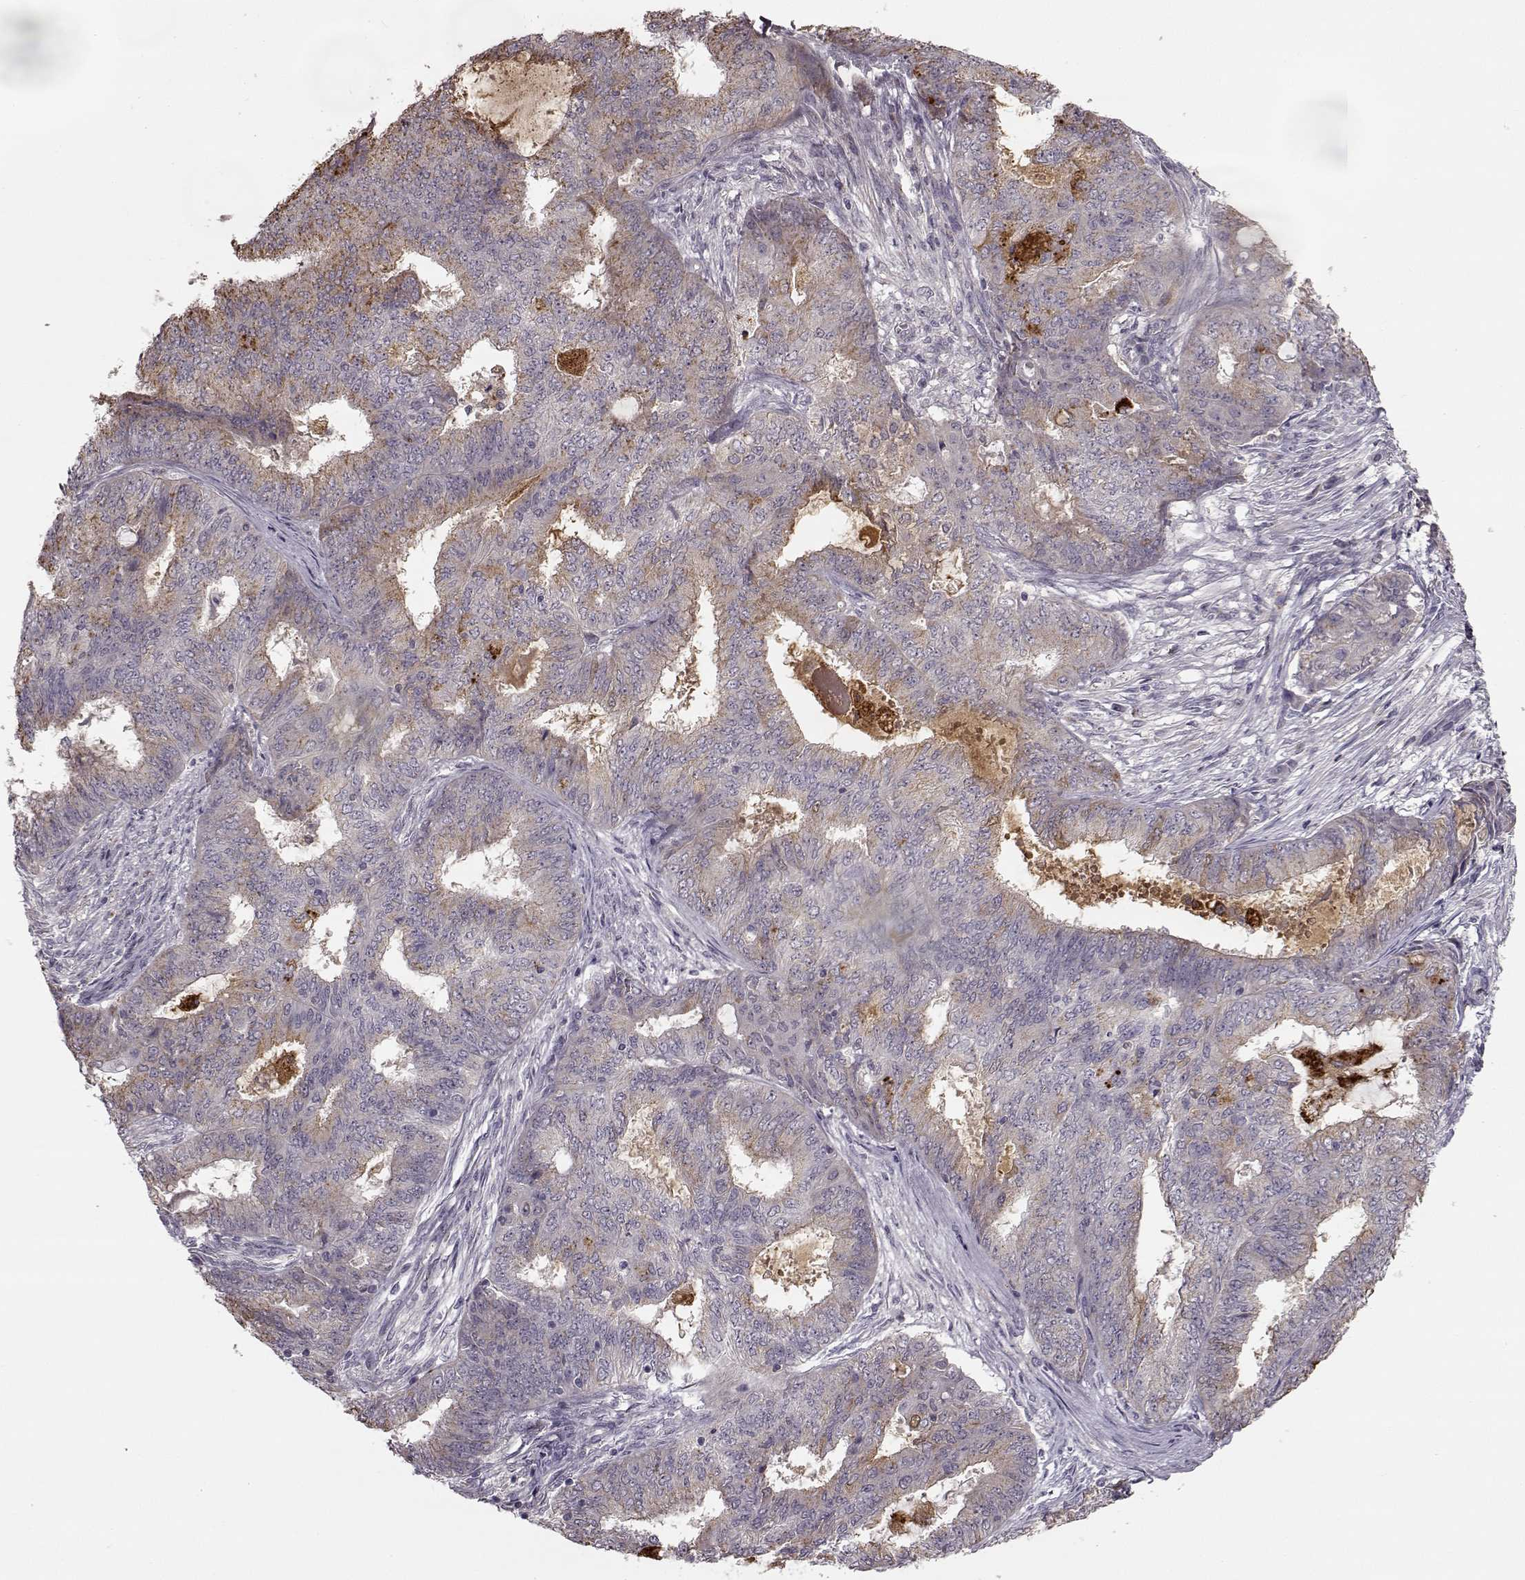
{"staining": {"intensity": "weak", "quantity": "25%-75%", "location": "cytoplasmic/membranous"}, "tissue": "endometrial cancer", "cell_type": "Tumor cells", "image_type": "cancer", "snomed": [{"axis": "morphology", "description": "Adenocarcinoma, NOS"}, {"axis": "topography", "description": "Endometrium"}], "caption": "Protein analysis of adenocarcinoma (endometrial) tissue displays weak cytoplasmic/membranous staining in approximately 25%-75% of tumor cells.", "gene": "HMMR", "patient": {"sex": "female", "age": 62}}